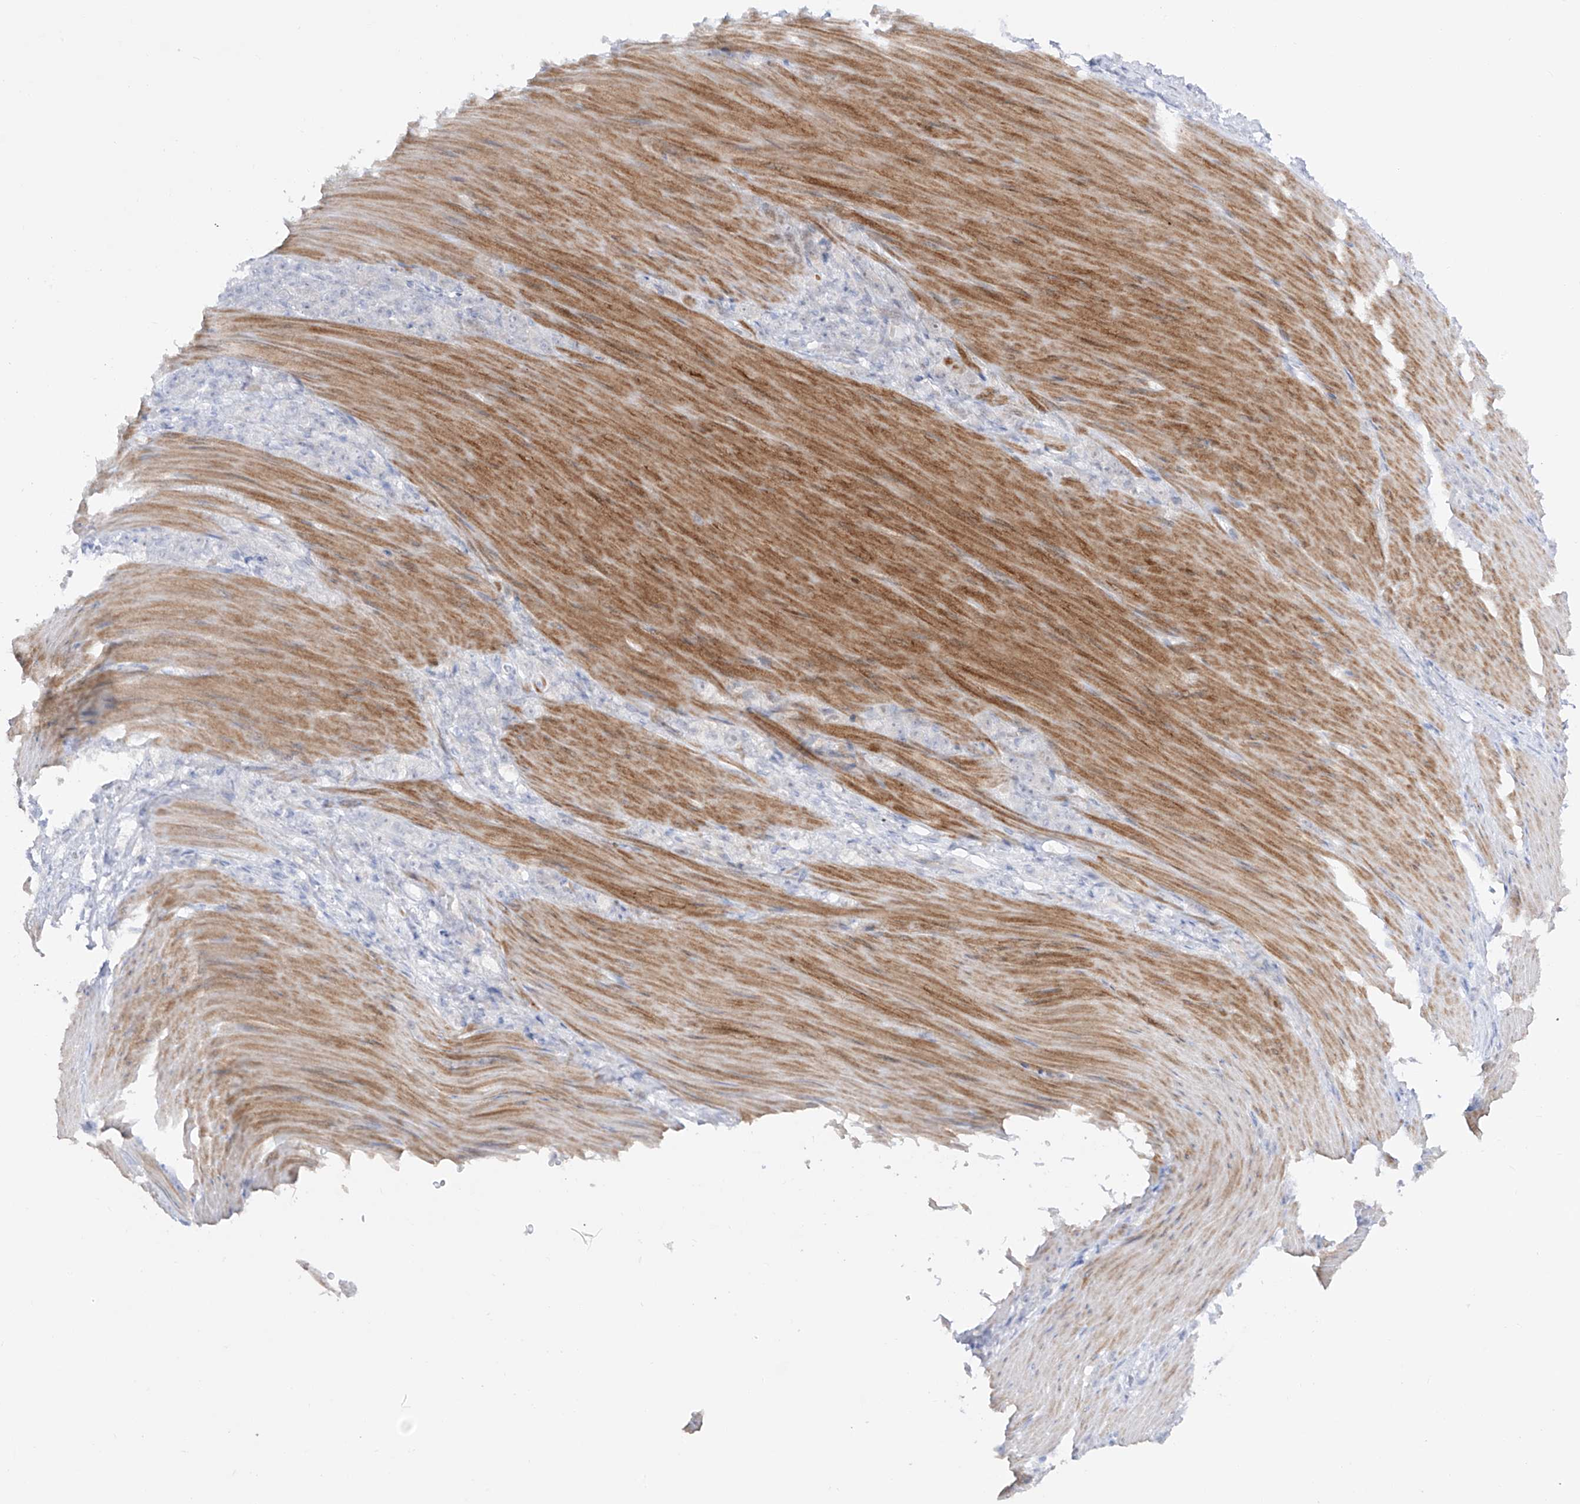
{"staining": {"intensity": "negative", "quantity": "none", "location": "none"}, "tissue": "stomach cancer", "cell_type": "Tumor cells", "image_type": "cancer", "snomed": [{"axis": "morphology", "description": "Normal tissue, NOS"}, {"axis": "morphology", "description": "Adenocarcinoma, NOS"}, {"axis": "topography", "description": "Stomach"}], "caption": "High magnification brightfield microscopy of stomach cancer (adenocarcinoma) stained with DAB (brown) and counterstained with hematoxylin (blue): tumor cells show no significant staining.", "gene": "ZNF180", "patient": {"sex": "male", "age": 82}}